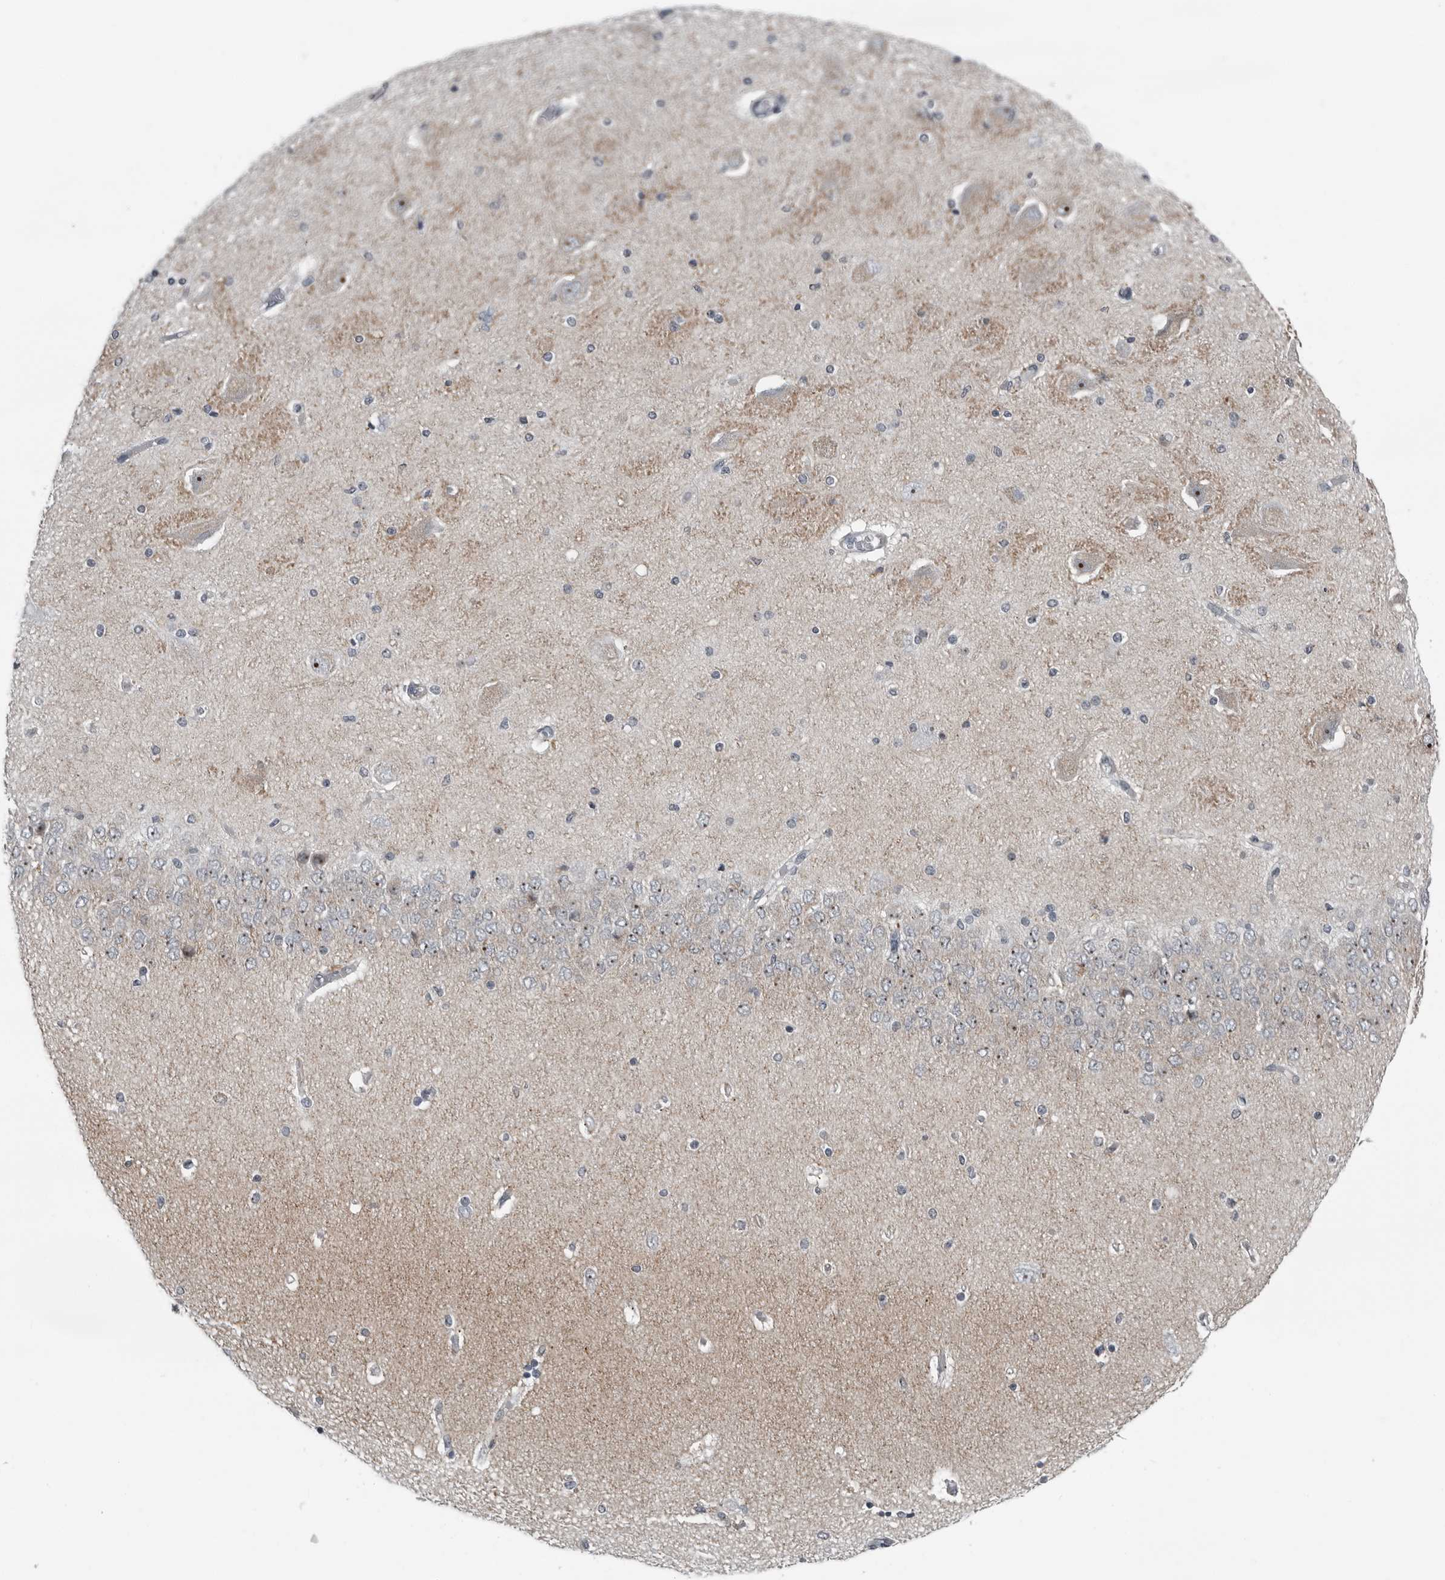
{"staining": {"intensity": "negative", "quantity": "none", "location": "none"}, "tissue": "hippocampus", "cell_type": "Glial cells", "image_type": "normal", "snomed": [{"axis": "morphology", "description": "Normal tissue, NOS"}, {"axis": "topography", "description": "Hippocampus"}], "caption": "A photomicrograph of hippocampus stained for a protein reveals no brown staining in glial cells. (DAB IHC, high magnification).", "gene": "PDCD11", "patient": {"sex": "female", "age": 54}}